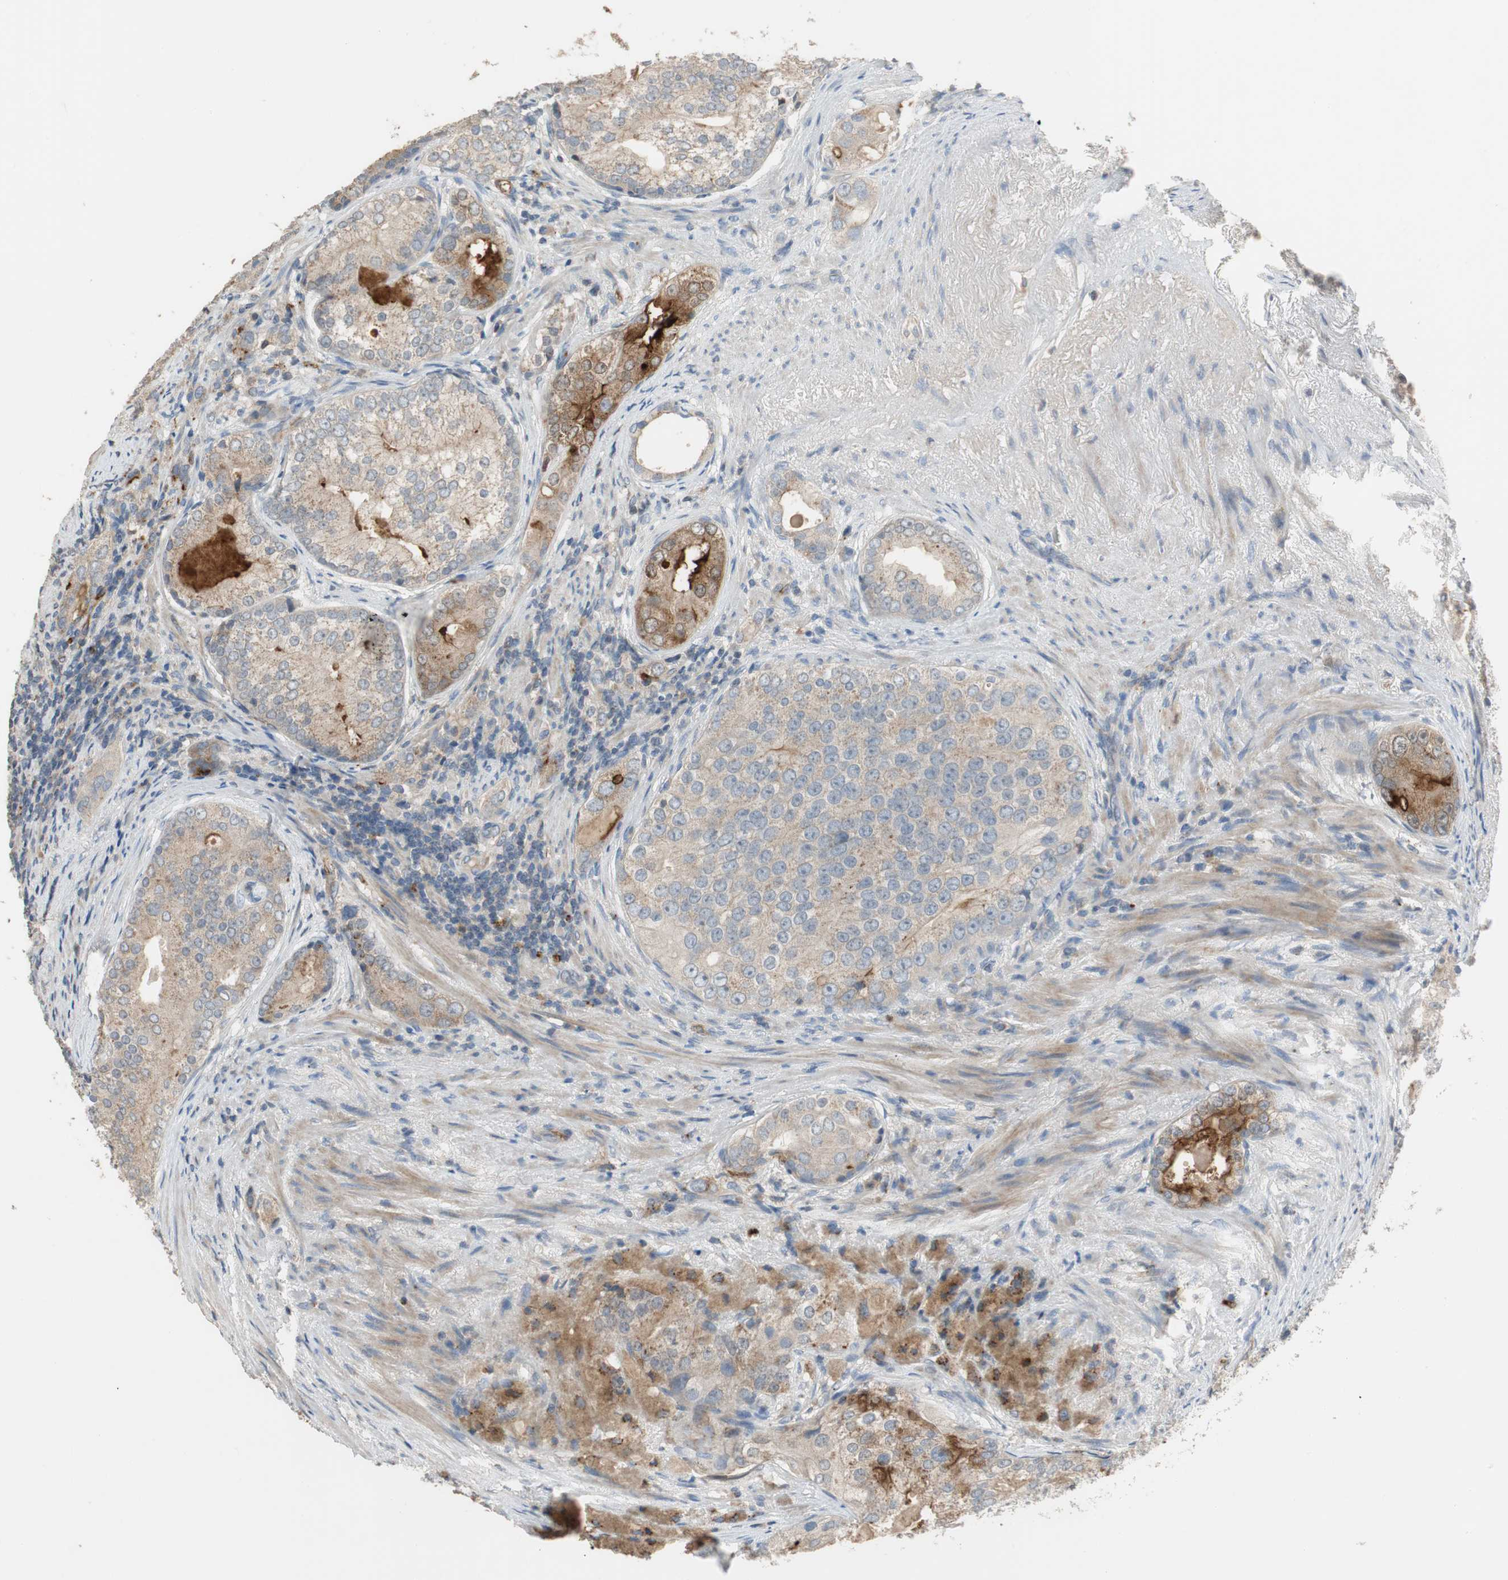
{"staining": {"intensity": "weak", "quantity": "<25%", "location": "cytoplasmic/membranous"}, "tissue": "prostate cancer", "cell_type": "Tumor cells", "image_type": "cancer", "snomed": [{"axis": "morphology", "description": "Adenocarcinoma, High grade"}, {"axis": "topography", "description": "Prostate"}], "caption": "Immunohistochemistry (IHC) histopathology image of neoplastic tissue: human high-grade adenocarcinoma (prostate) stained with DAB shows no significant protein positivity in tumor cells. Brightfield microscopy of IHC stained with DAB (brown) and hematoxylin (blue), captured at high magnification.", "gene": "ALPL", "patient": {"sex": "male", "age": 66}}